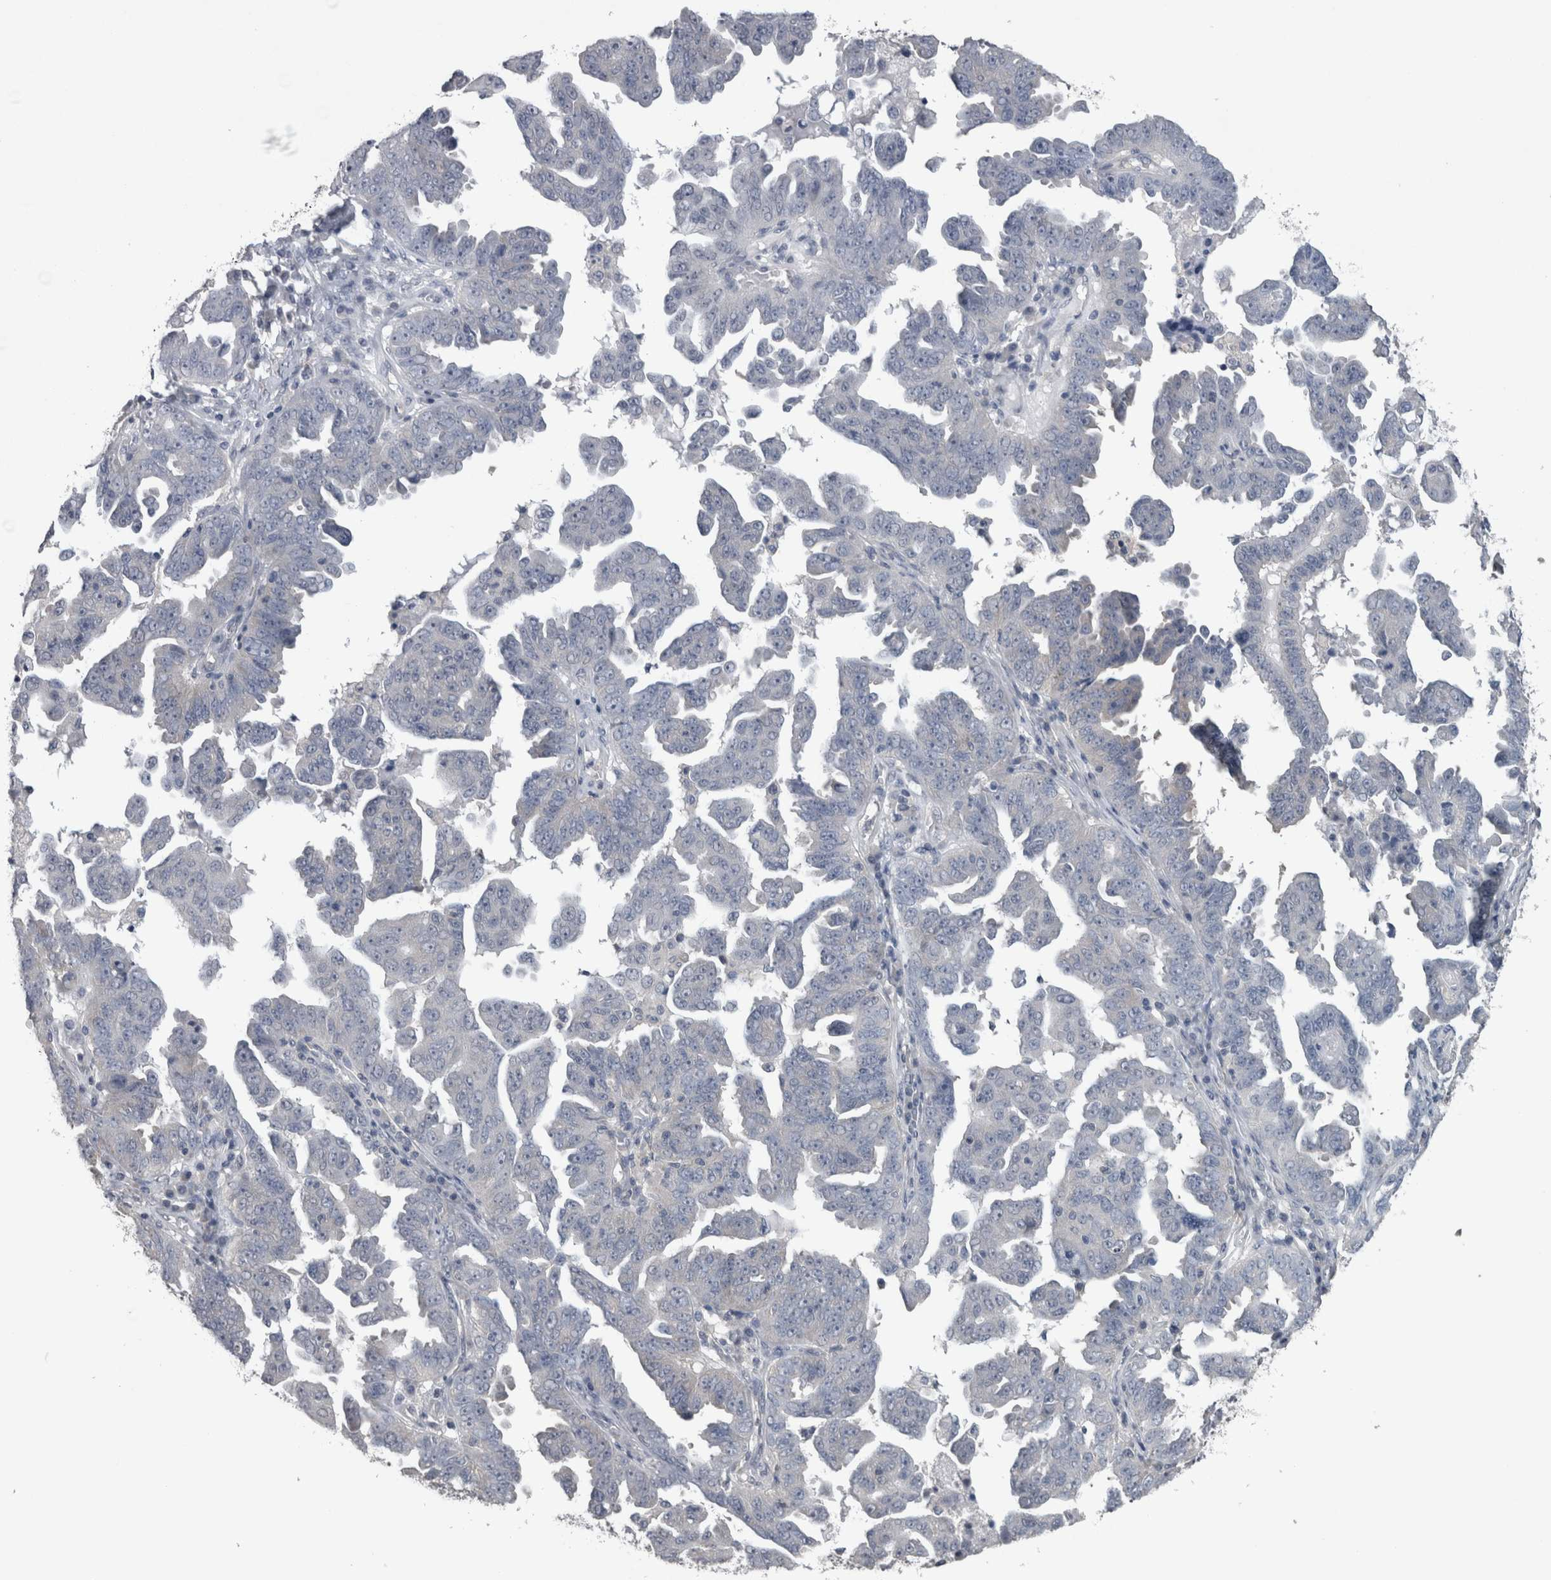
{"staining": {"intensity": "negative", "quantity": "none", "location": "none"}, "tissue": "ovarian cancer", "cell_type": "Tumor cells", "image_type": "cancer", "snomed": [{"axis": "morphology", "description": "Carcinoma, endometroid"}, {"axis": "topography", "description": "Ovary"}], "caption": "There is no significant staining in tumor cells of ovarian endometroid carcinoma.", "gene": "DDX6", "patient": {"sex": "female", "age": 62}}